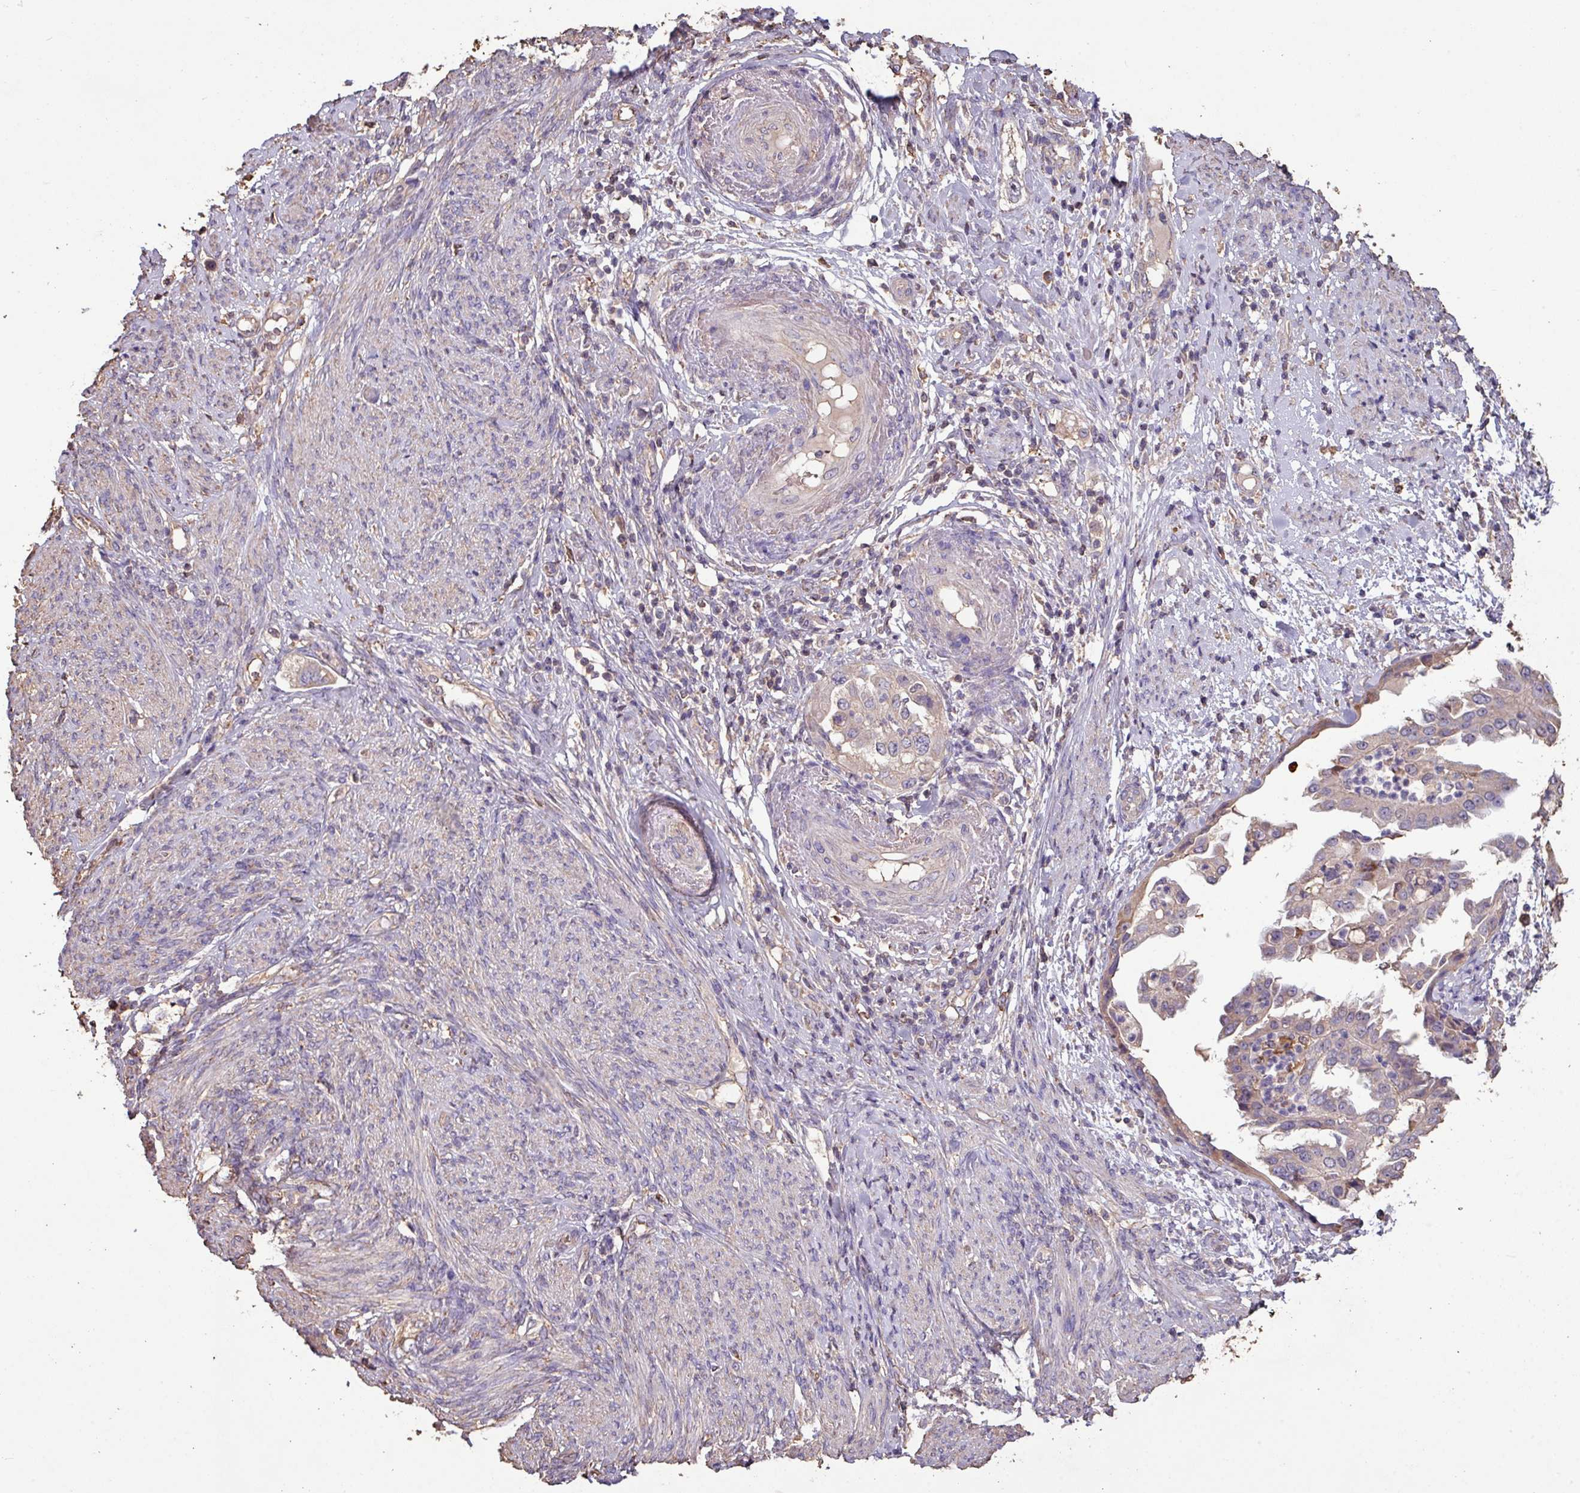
{"staining": {"intensity": "weak", "quantity": "25%-75%", "location": "cytoplasmic/membranous"}, "tissue": "endometrial cancer", "cell_type": "Tumor cells", "image_type": "cancer", "snomed": [{"axis": "morphology", "description": "Adenocarcinoma, NOS"}, {"axis": "topography", "description": "Endometrium"}], "caption": "Brown immunohistochemical staining in endometrial adenocarcinoma demonstrates weak cytoplasmic/membranous staining in approximately 25%-75% of tumor cells.", "gene": "CAMK2B", "patient": {"sex": "female", "age": 85}}